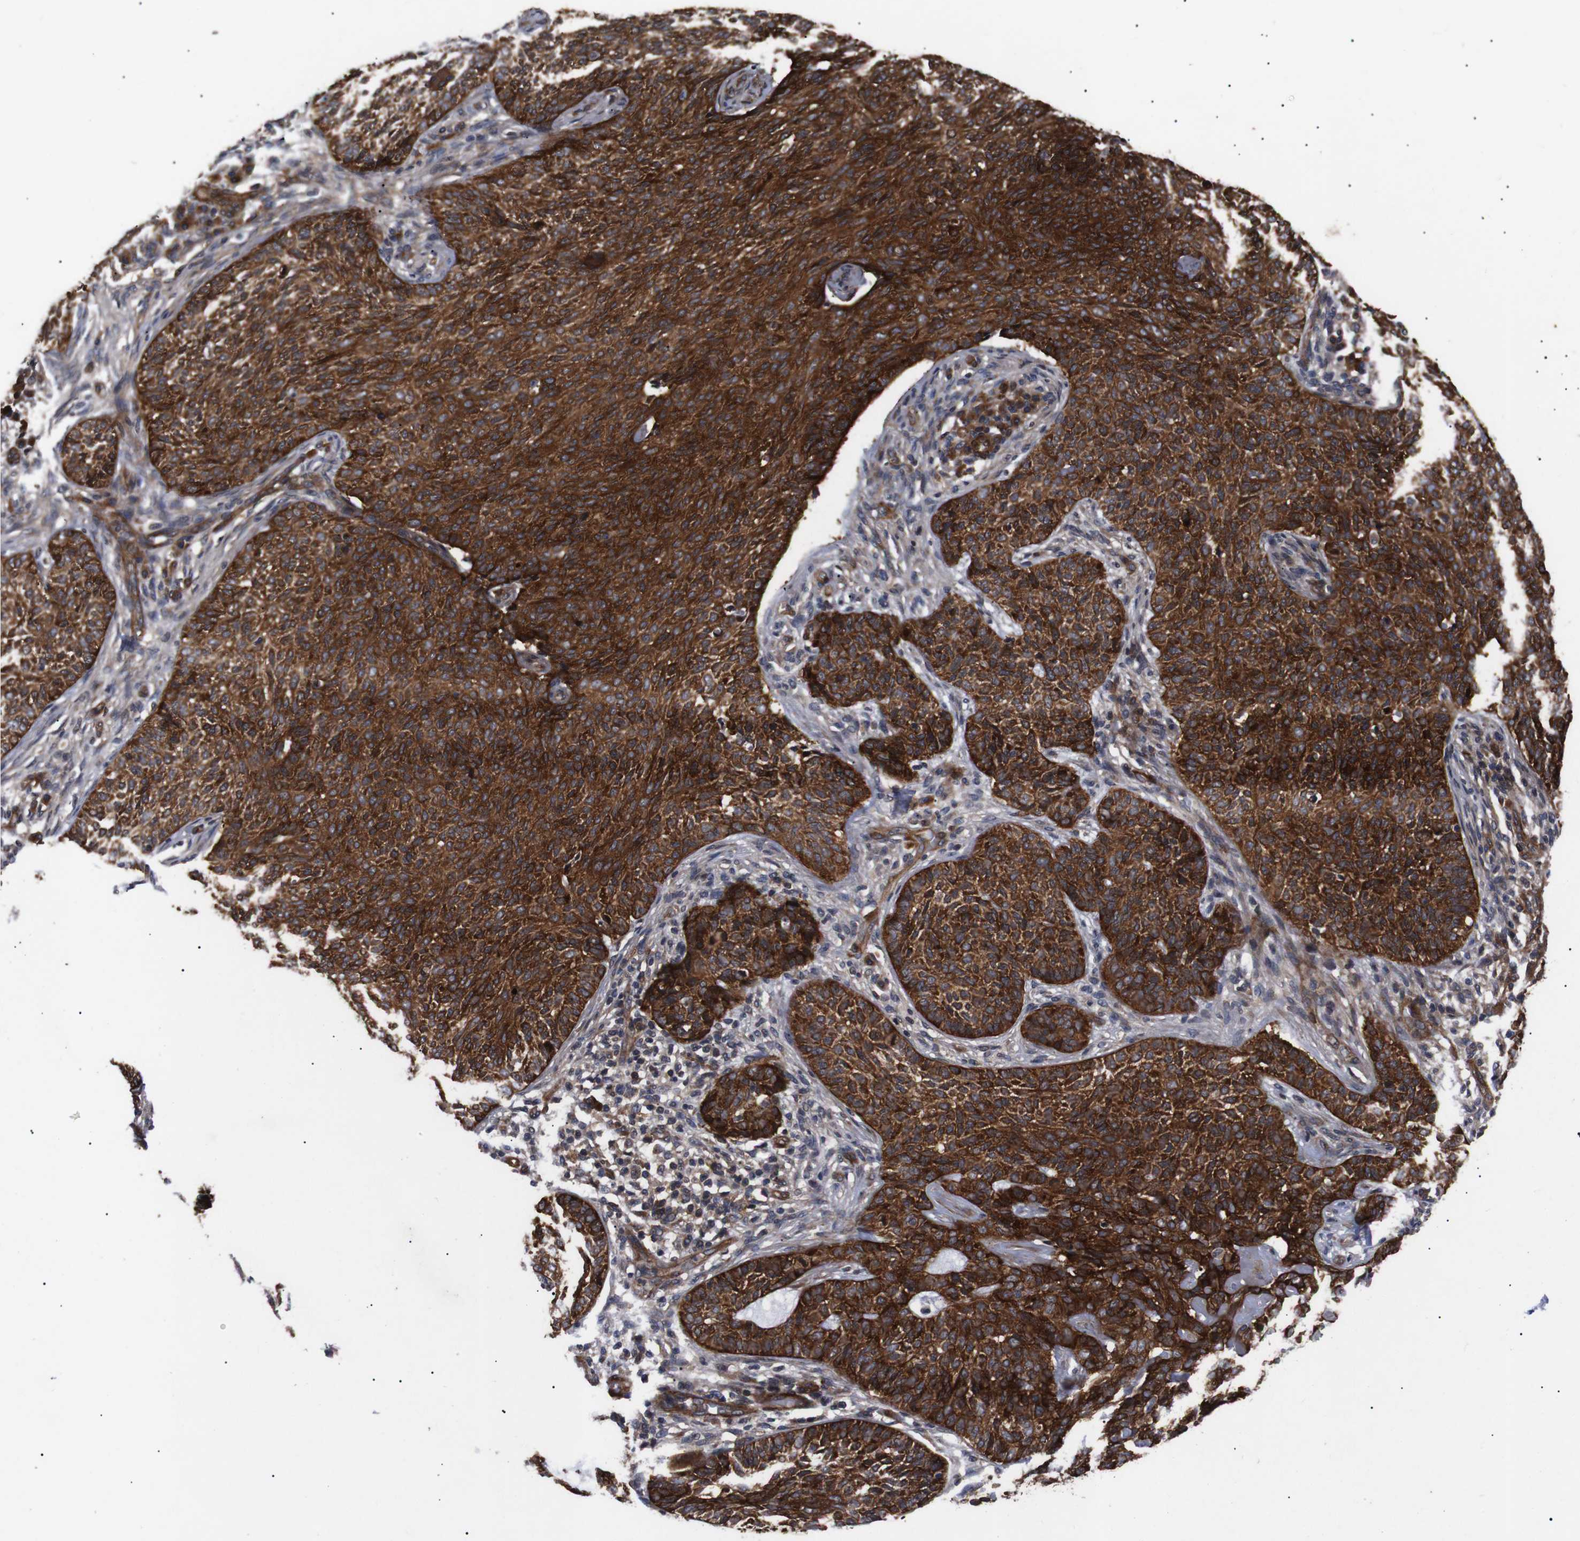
{"staining": {"intensity": "strong", "quantity": ">75%", "location": "cytoplasmic/membranous"}, "tissue": "skin cancer", "cell_type": "Tumor cells", "image_type": "cancer", "snomed": [{"axis": "morphology", "description": "Basal cell carcinoma"}, {"axis": "topography", "description": "Skin"}], "caption": "Human skin cancer stained with a brown dye reveals strong cytoplasmic/membranous positive expression in approximately >75% of tumor cells.", "gene": "PAWR", "patient": {"sex": "male", "age": 87}}